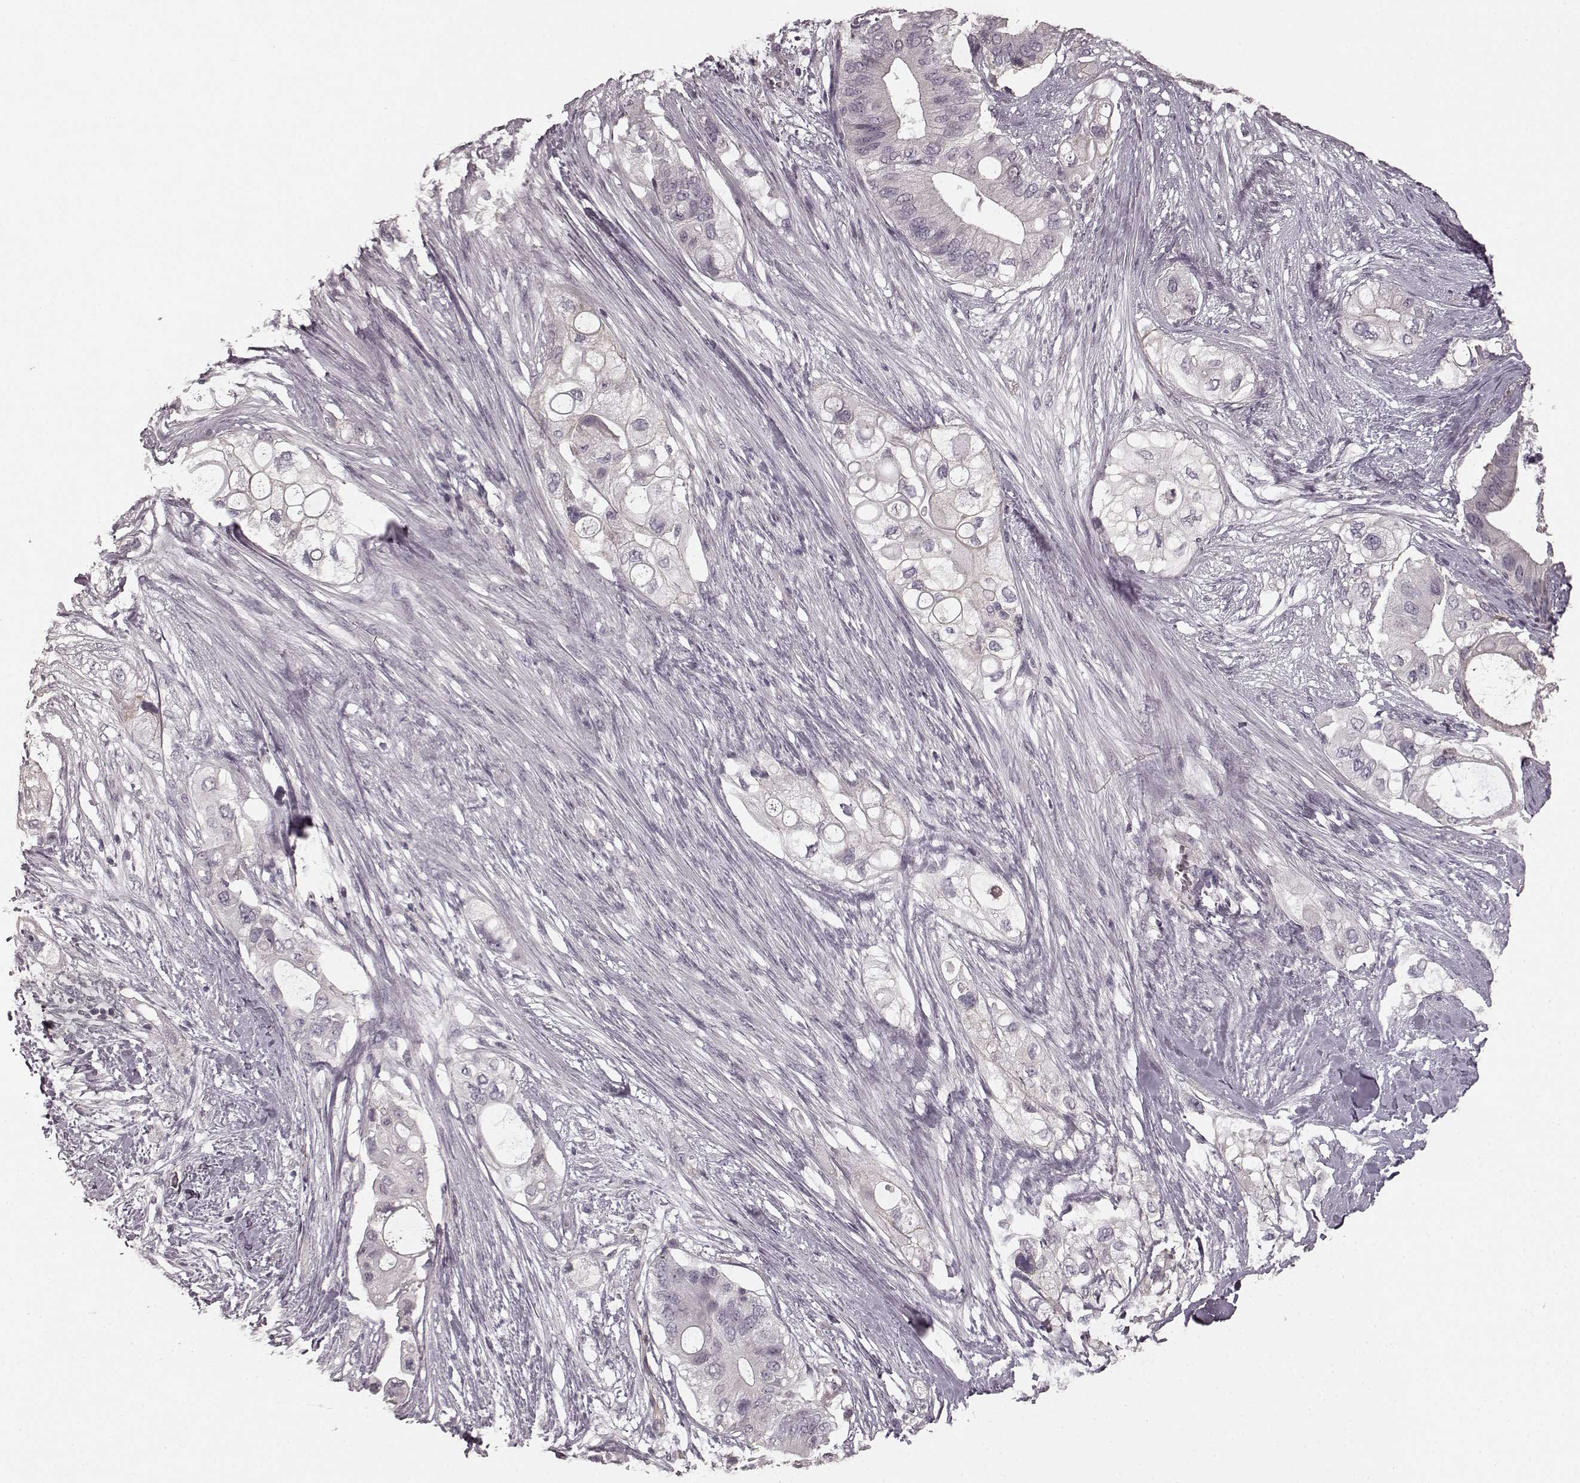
{"staining": {"intensity": "negative", "quantity": "none", "location": "none"}, "tissue": "pancreatic cancer", "cell_type": "Tumor cells", "image_type": "cancer", "snomed": [{"axis": "morphology", "description": "Adenocarcinoma, NOS"}, {"axis": "topography", "description": "Pancreas"}], "caption": "Protein analysis of pancreatic adenocarcinoma demonstrates no significant expression in tumor cells.", "gene": "PRKCE", "patient": {"sex": "female", "age": 72}}